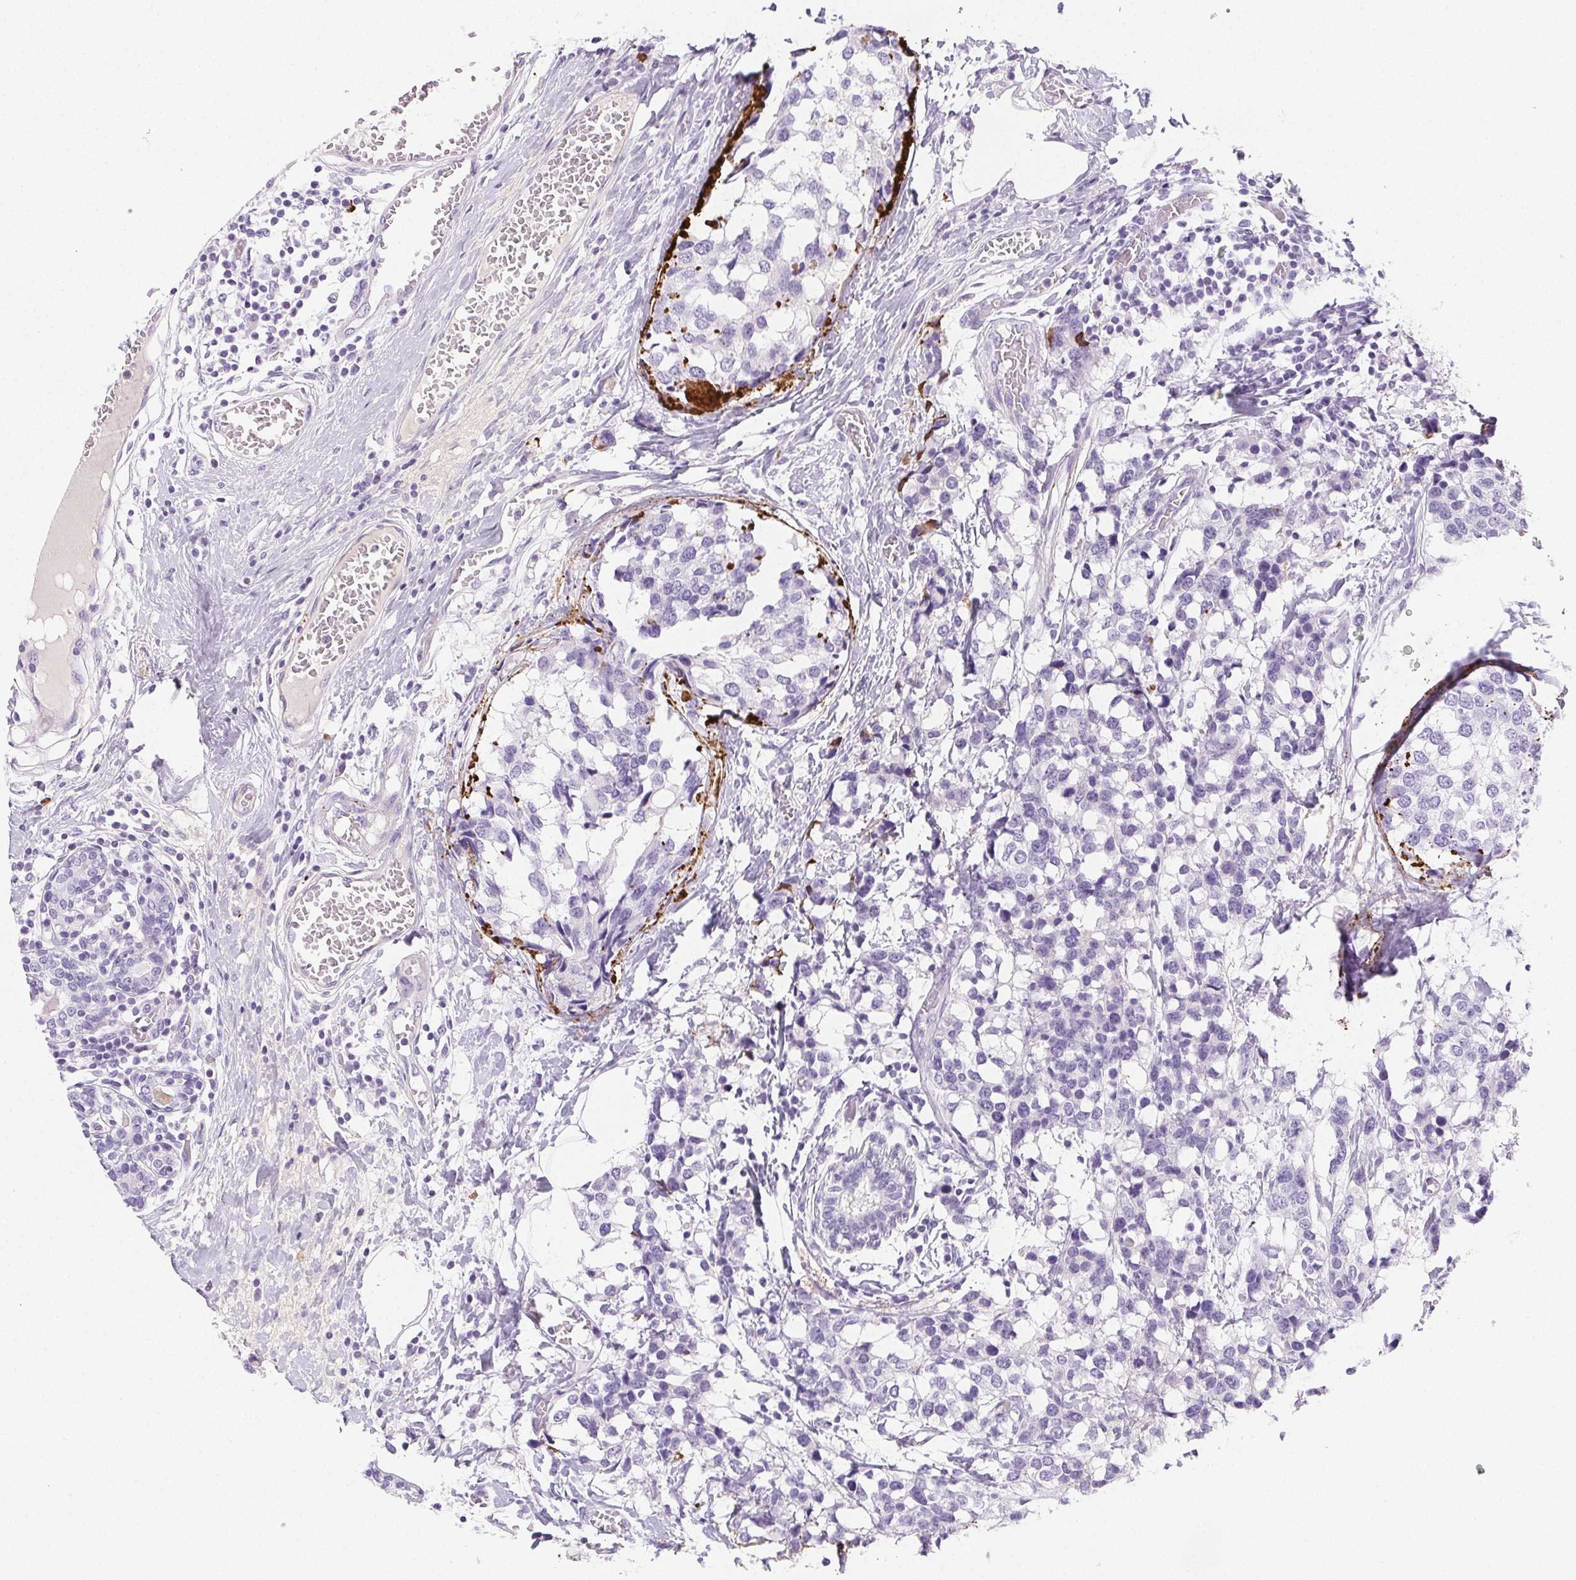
{"staining": {"intensity": "negative", "quantity": "none", "location": "none"}, "tissue": "breast cancer", "cell_type": "Tumor cells", "image_type": "cancer", "snomed": [{"axis": "morphology", "description": "Lobular carcinoma"}, {"axis": "topography", "description": "Breast"}], "caption": "This photomicrograph is of breast lobular carcinoma stained with IHC to label a protein in brown with the nuclei are counter-stained blue. There is no expression in tumor cells.", "gene": "VTN", "patient": {"sex": "female", "age": 59}}